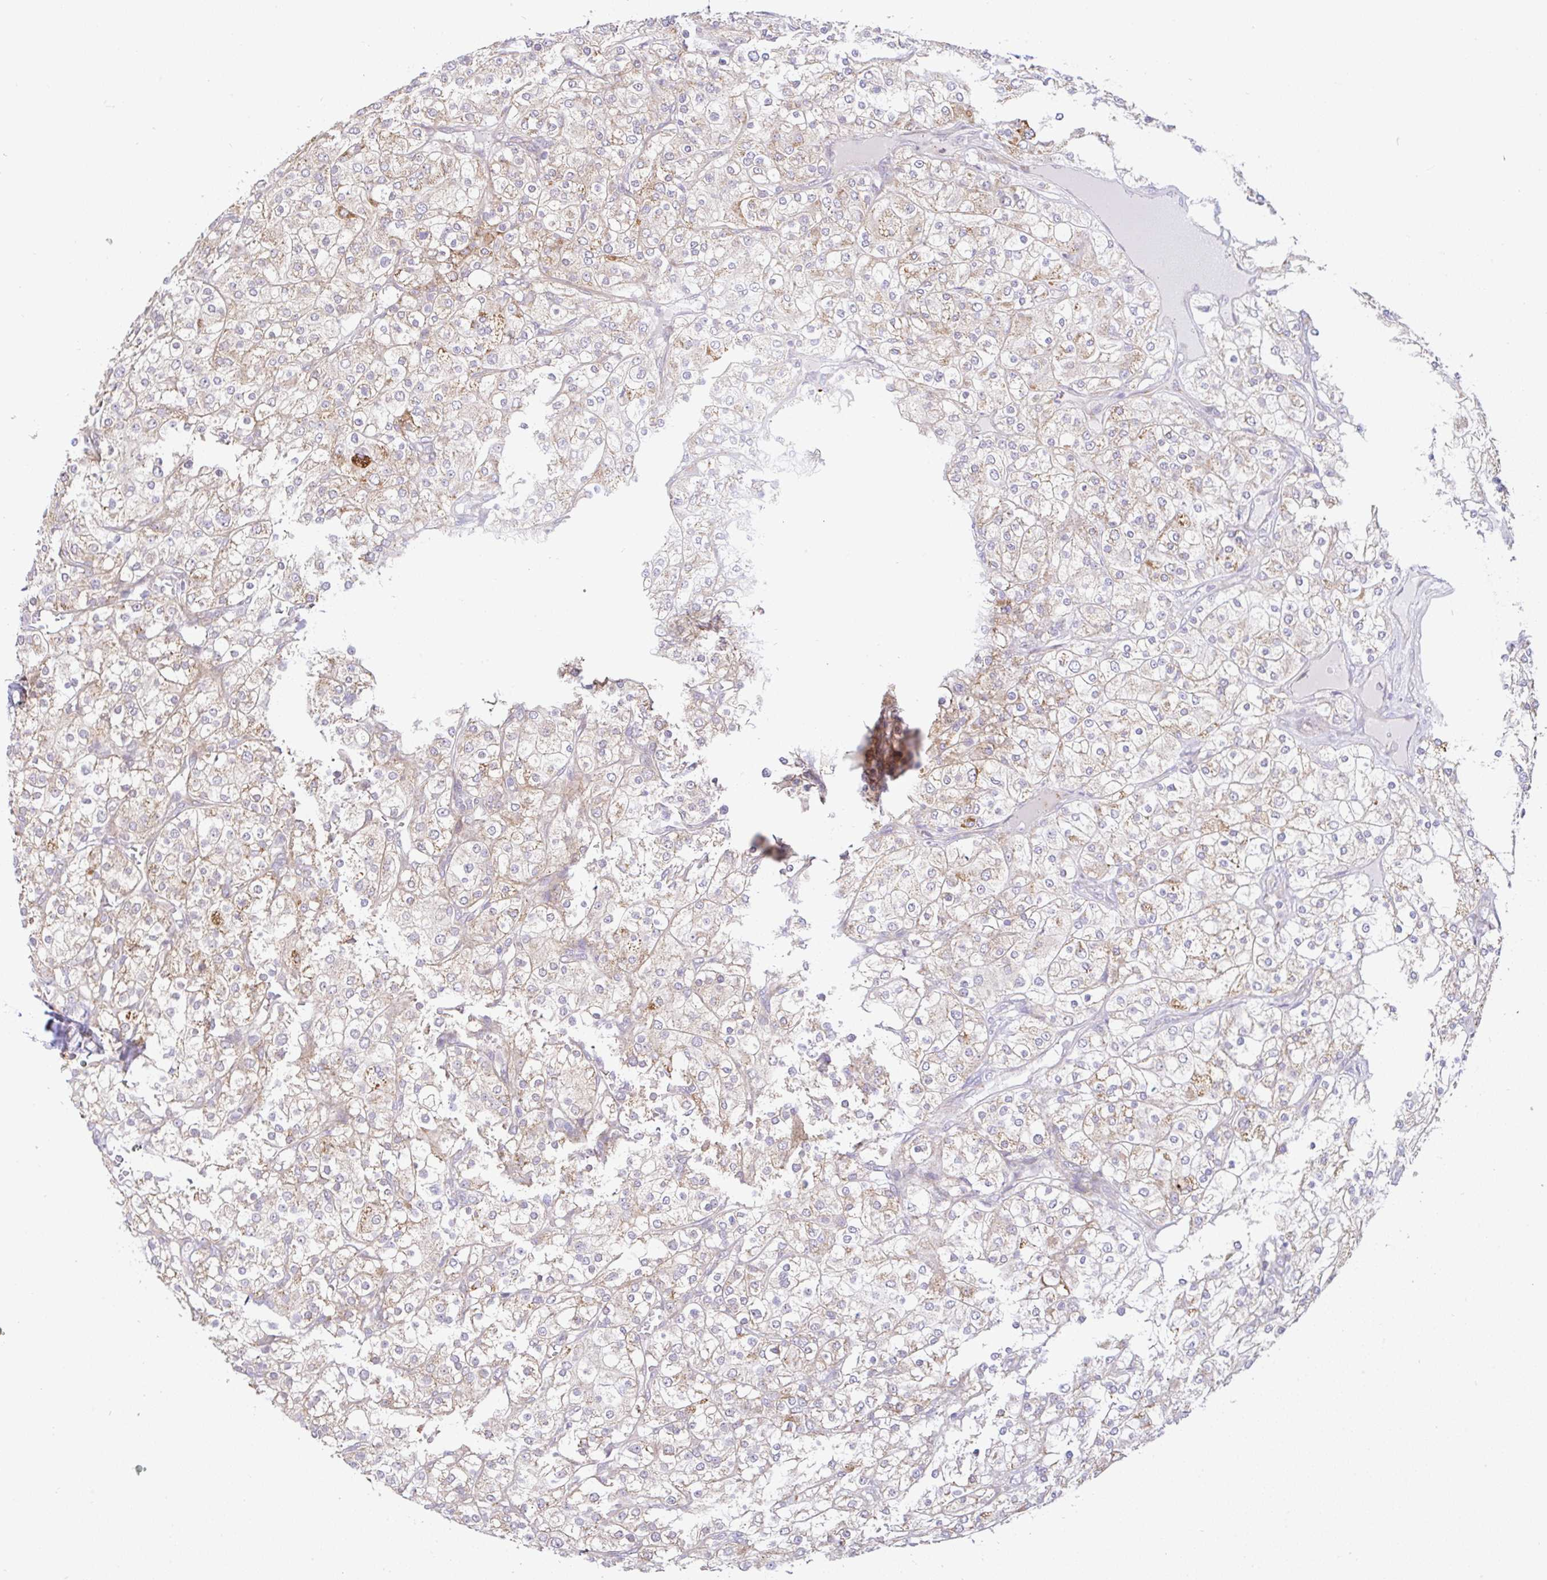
{"staining": {"intensity": "moderate", "quantity": "<25%", "location": "cytoplasmic/membranous"}, "tissue": "renal cancer", "cell_type": "Tumor cells", "image_type": "cancer", "snomed": [{"axis": "morphology", "description": "Adenocarcinoma, NOS"}, {"axis": "topography", "description": "Kidney"}], "caption": "The immunohistochemical stain highlights moderate cytoplasmic/membranous expression in tumor cells of renal cancer (adenocarcinoma) tissue.", "gene": "DLEU7", "patient": {"sex": "male", "age": 80}}